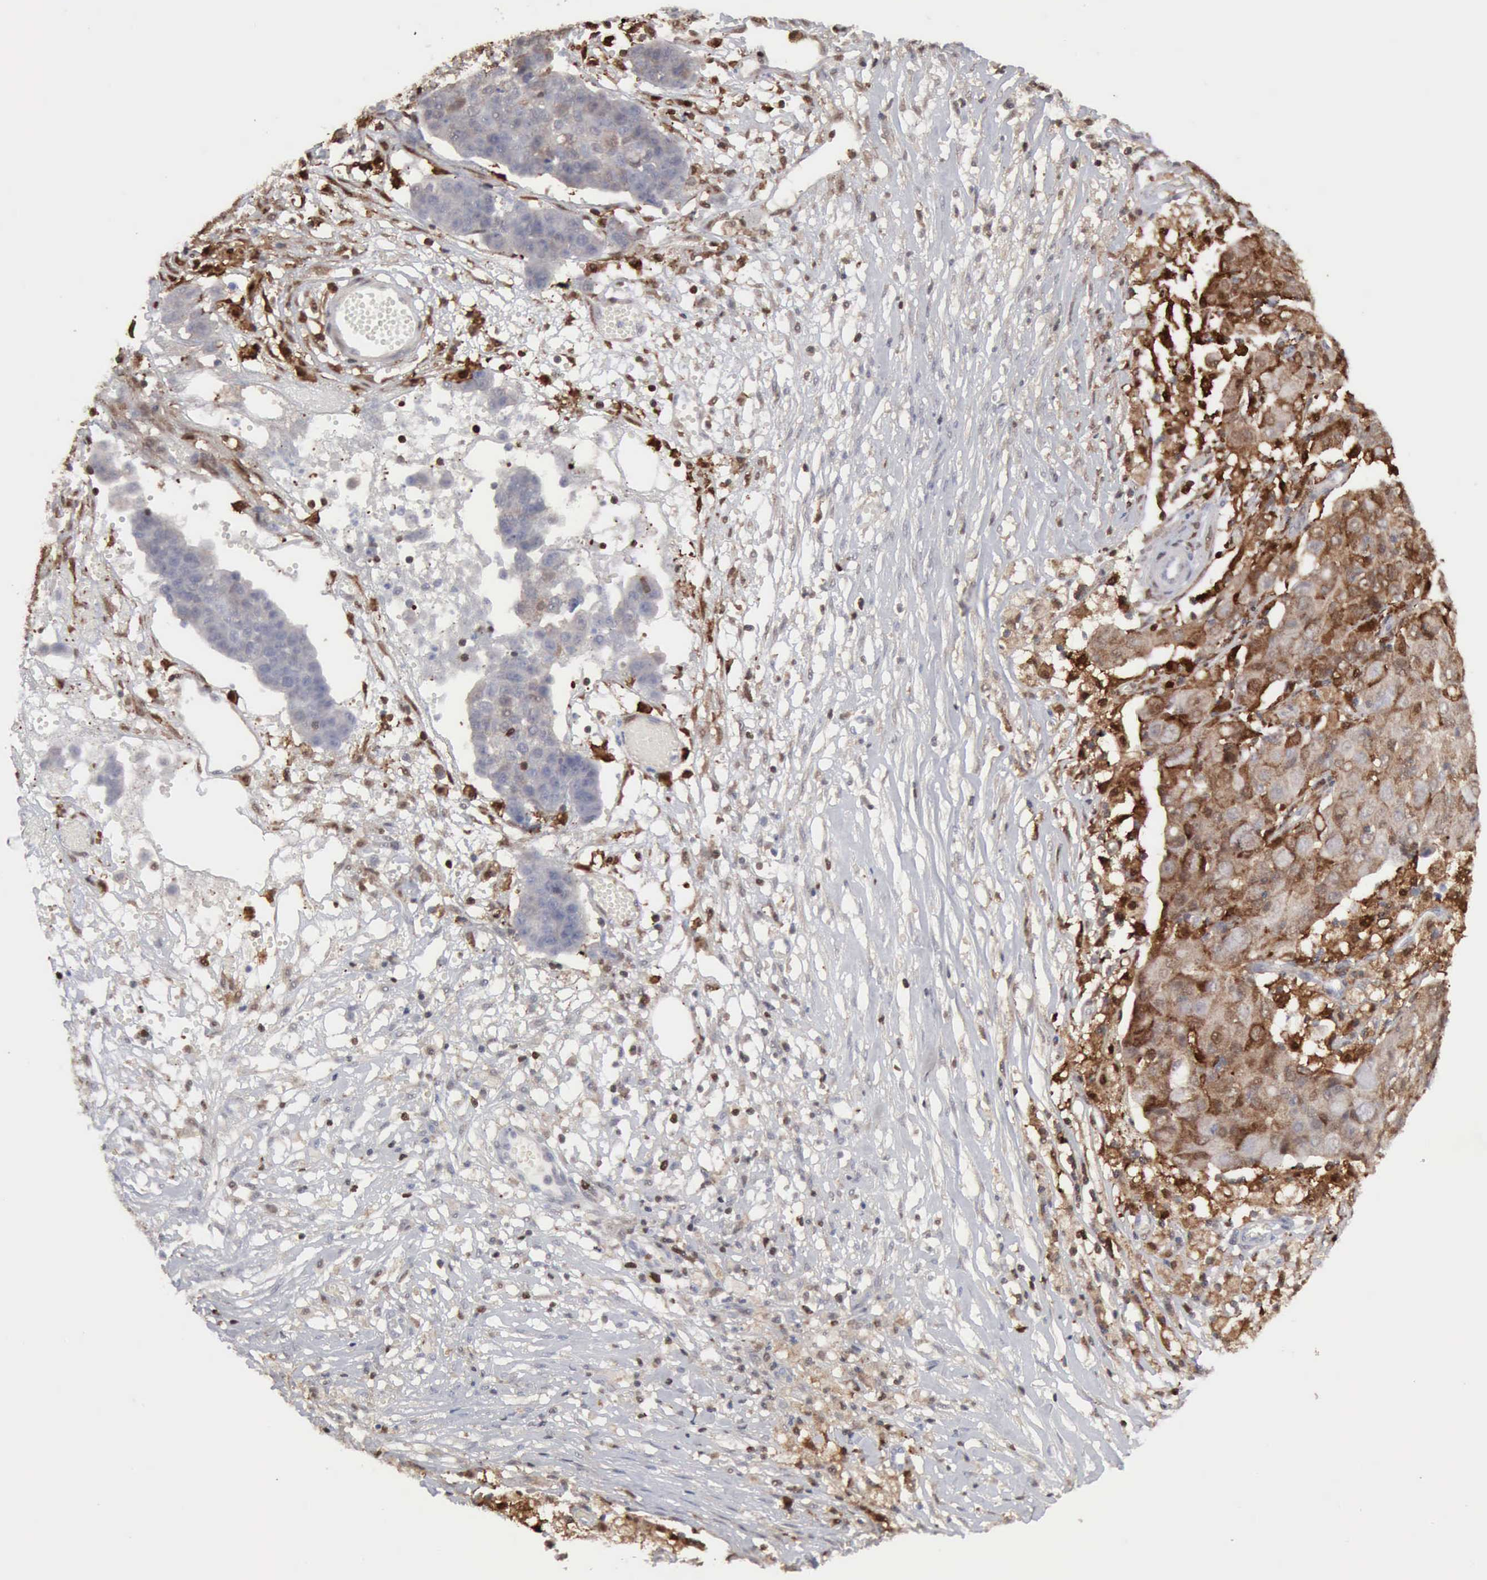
{"staining": {"intensity": "weak", "quantity": "25%-75%", "location": "cytoplasmic/membranous"}, "tissue": "ovarian cancer", "cell_type": "Tumor cells", "image_type": "cancer", "snomed": [{"axis": "morphology", "description": "Carcinoma, endometroid"}, {"axis": "topography", "description": "Ovary"}], "caption": "A high-resolution photomicrograph shows immunohistochemistry (IHC) staining of ovarian endometroid carcinoma, which shows weak cytoplasmic/membranous expression in about 25%-75% of tumor cells. (IHC, brightfield microscopy, high magnification).", "gene": "STAT1", "patient": {"sex": "female", "age": 42}}